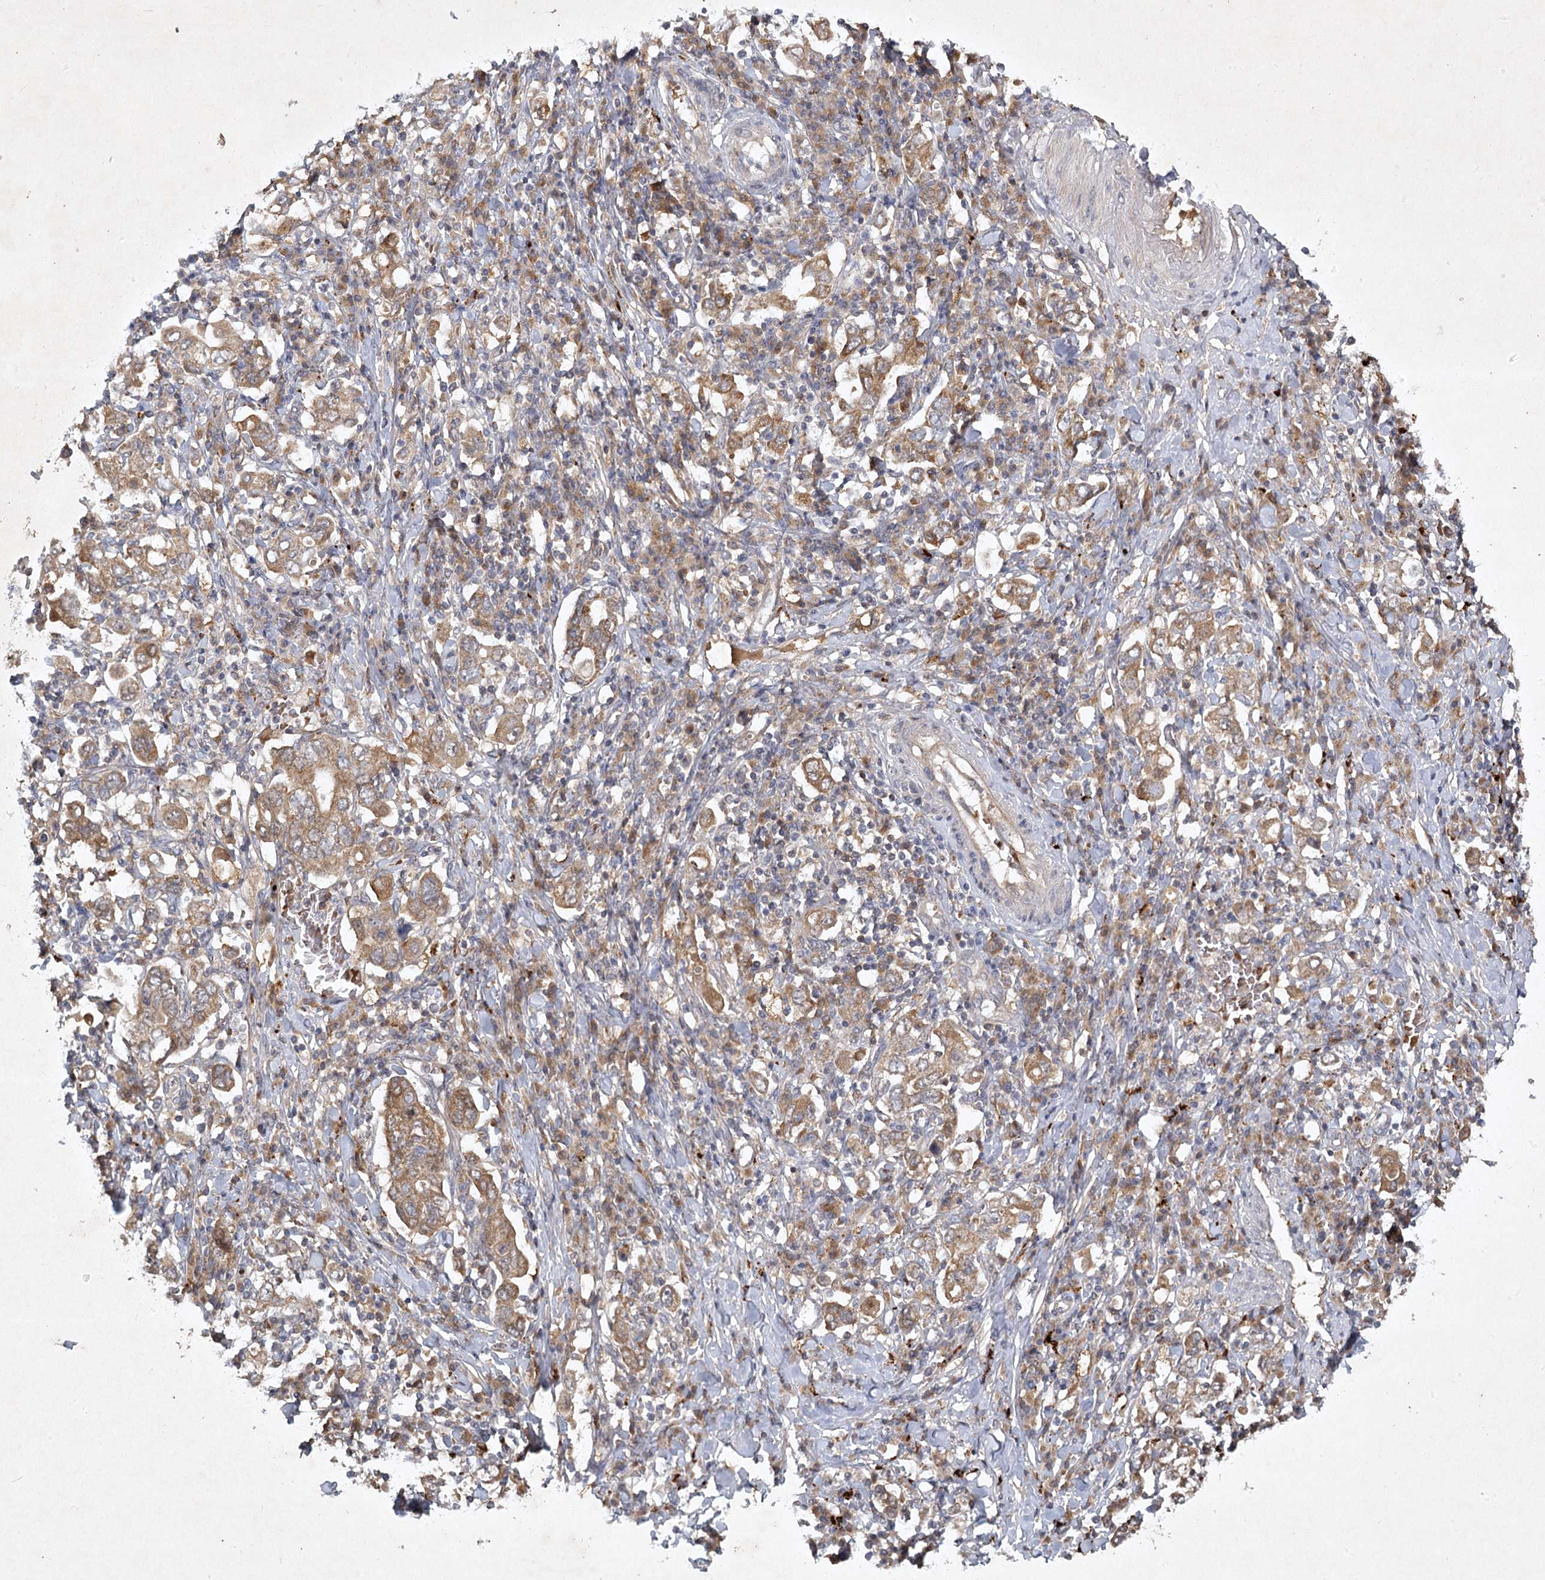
{"staining": {"intensity": "moderate", "quantity": ">75%", "location": "cytoplasmic/membranous"}, "tissue": "stomach cancer", "cell_type": "Tumor cells", "image_type": "cancer", "snomed": [{"axis": "morphology", "description": "Adenocarcinoma, NOS"}, {"axis": "topography", "description": "Stomach, upper"}], "caption": "High-magnification brightfield microscopy of adenocarcinoma (stomach) stained with DAB (3,3'-diaminobenzidine) (brown) and counterstained with hematoxylin (blue). tumor cells exhibit moderate cytoplasmic/membranous positivity is seen in approximately>75% of cells.", "gene": "PYROXD2", "patient": {"sex": "male", "age": 62}}